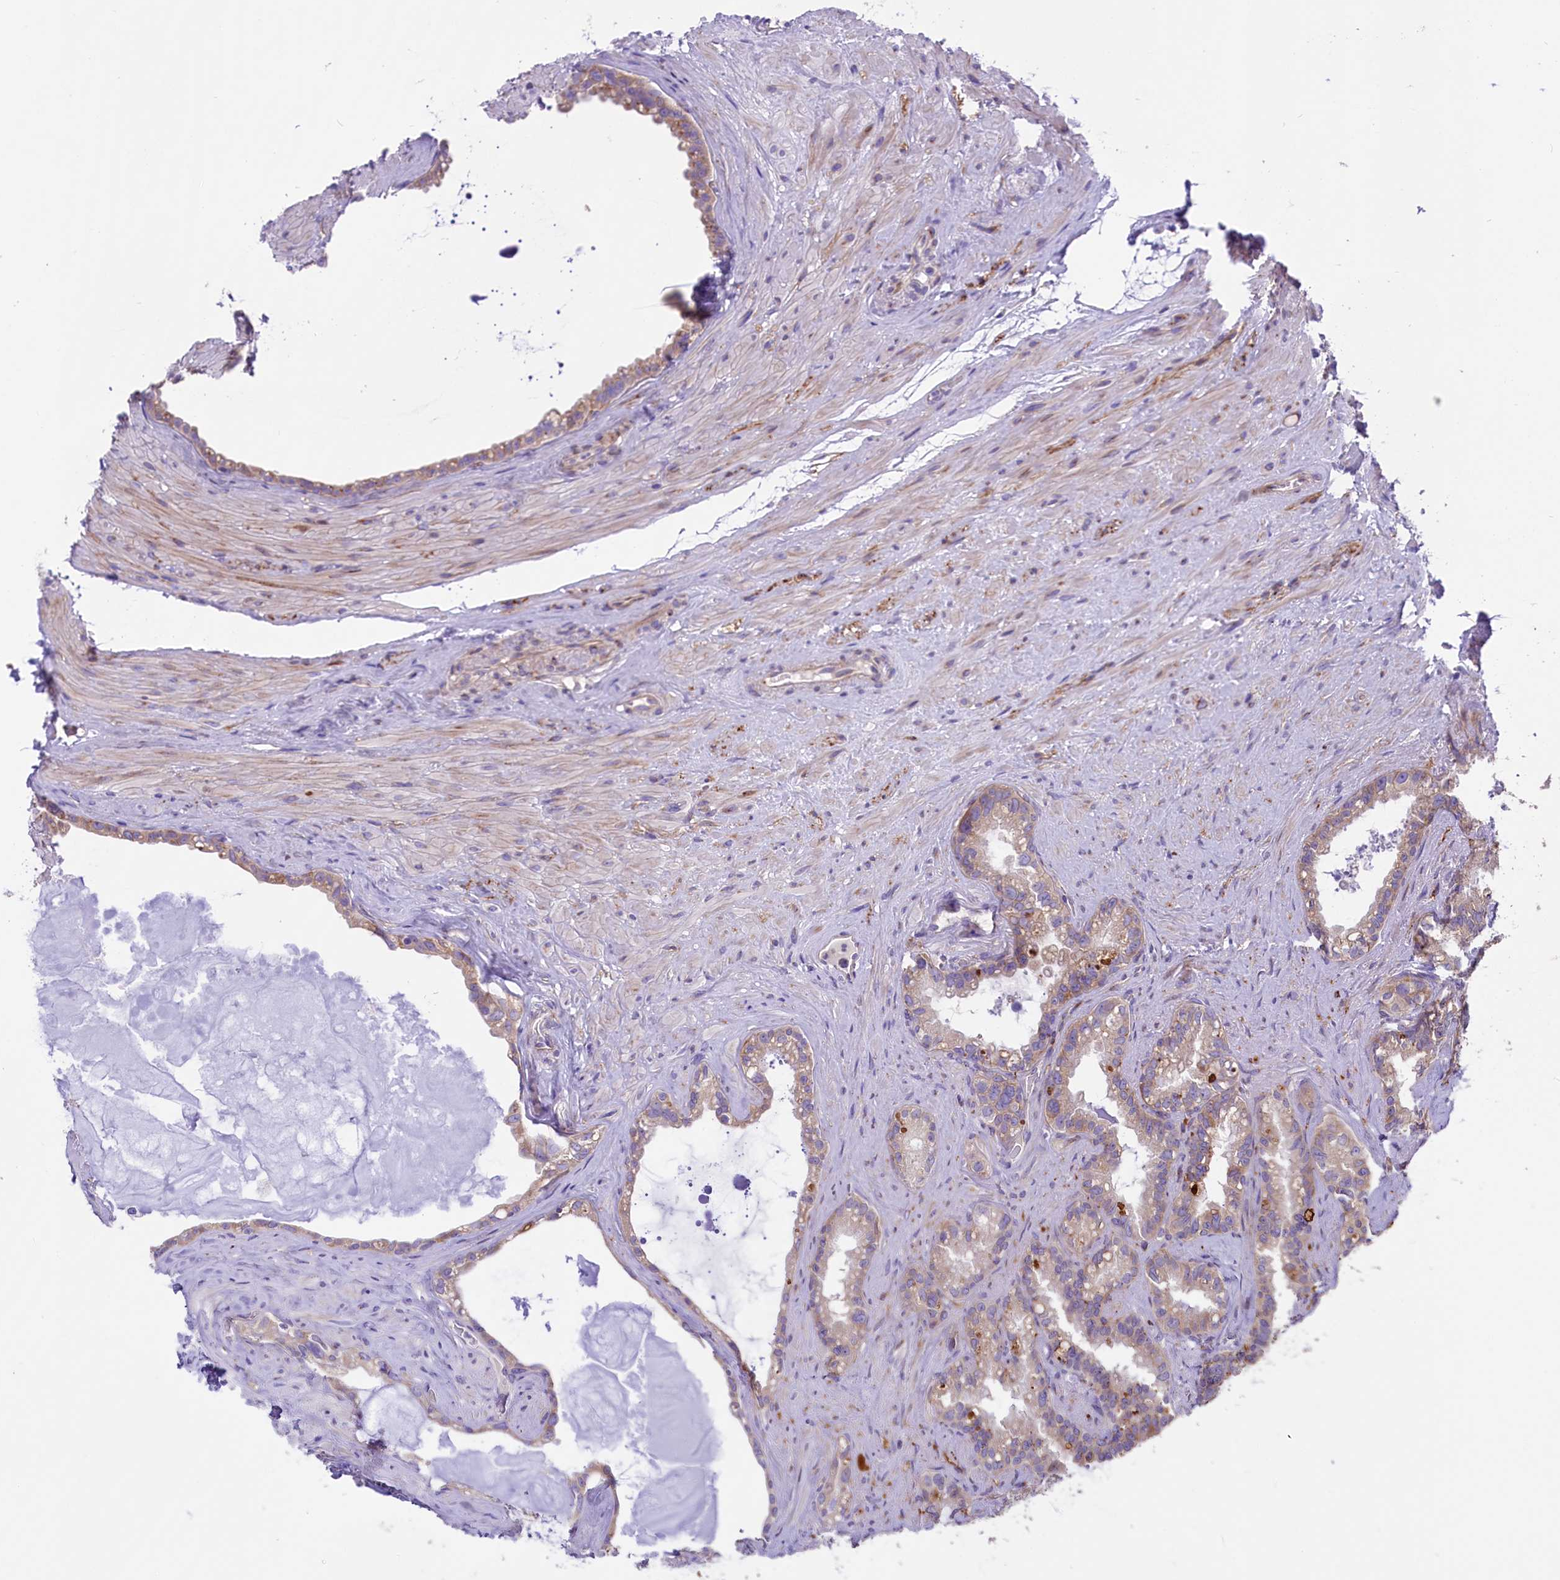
{"staining": {"intensity": "moderate", "quantity": "25%-75%", "location": "cytoplasmic/membranous"}, "tissue": "seminal vesicle", "cell_type": "Glandular cells", "image_type": "normal", "snomed": [{"axis": "morphology", "description": "Normal tissue, NOS"}, {"axis": "topography", "description": "Prostate"}, {"axis": "topography", "description": "Seminal veicle"}], "caption": "Immunohistochemistry histopathology image of unremarkable seminal vesicle stained for a protein (brown), which exhibits medium levels of moderate cytoplasmic/membranous positivity in about 25%-75% of glandular cells.", "gene": "CD99L2", "patient": {"sex": "male", "age": 79}}